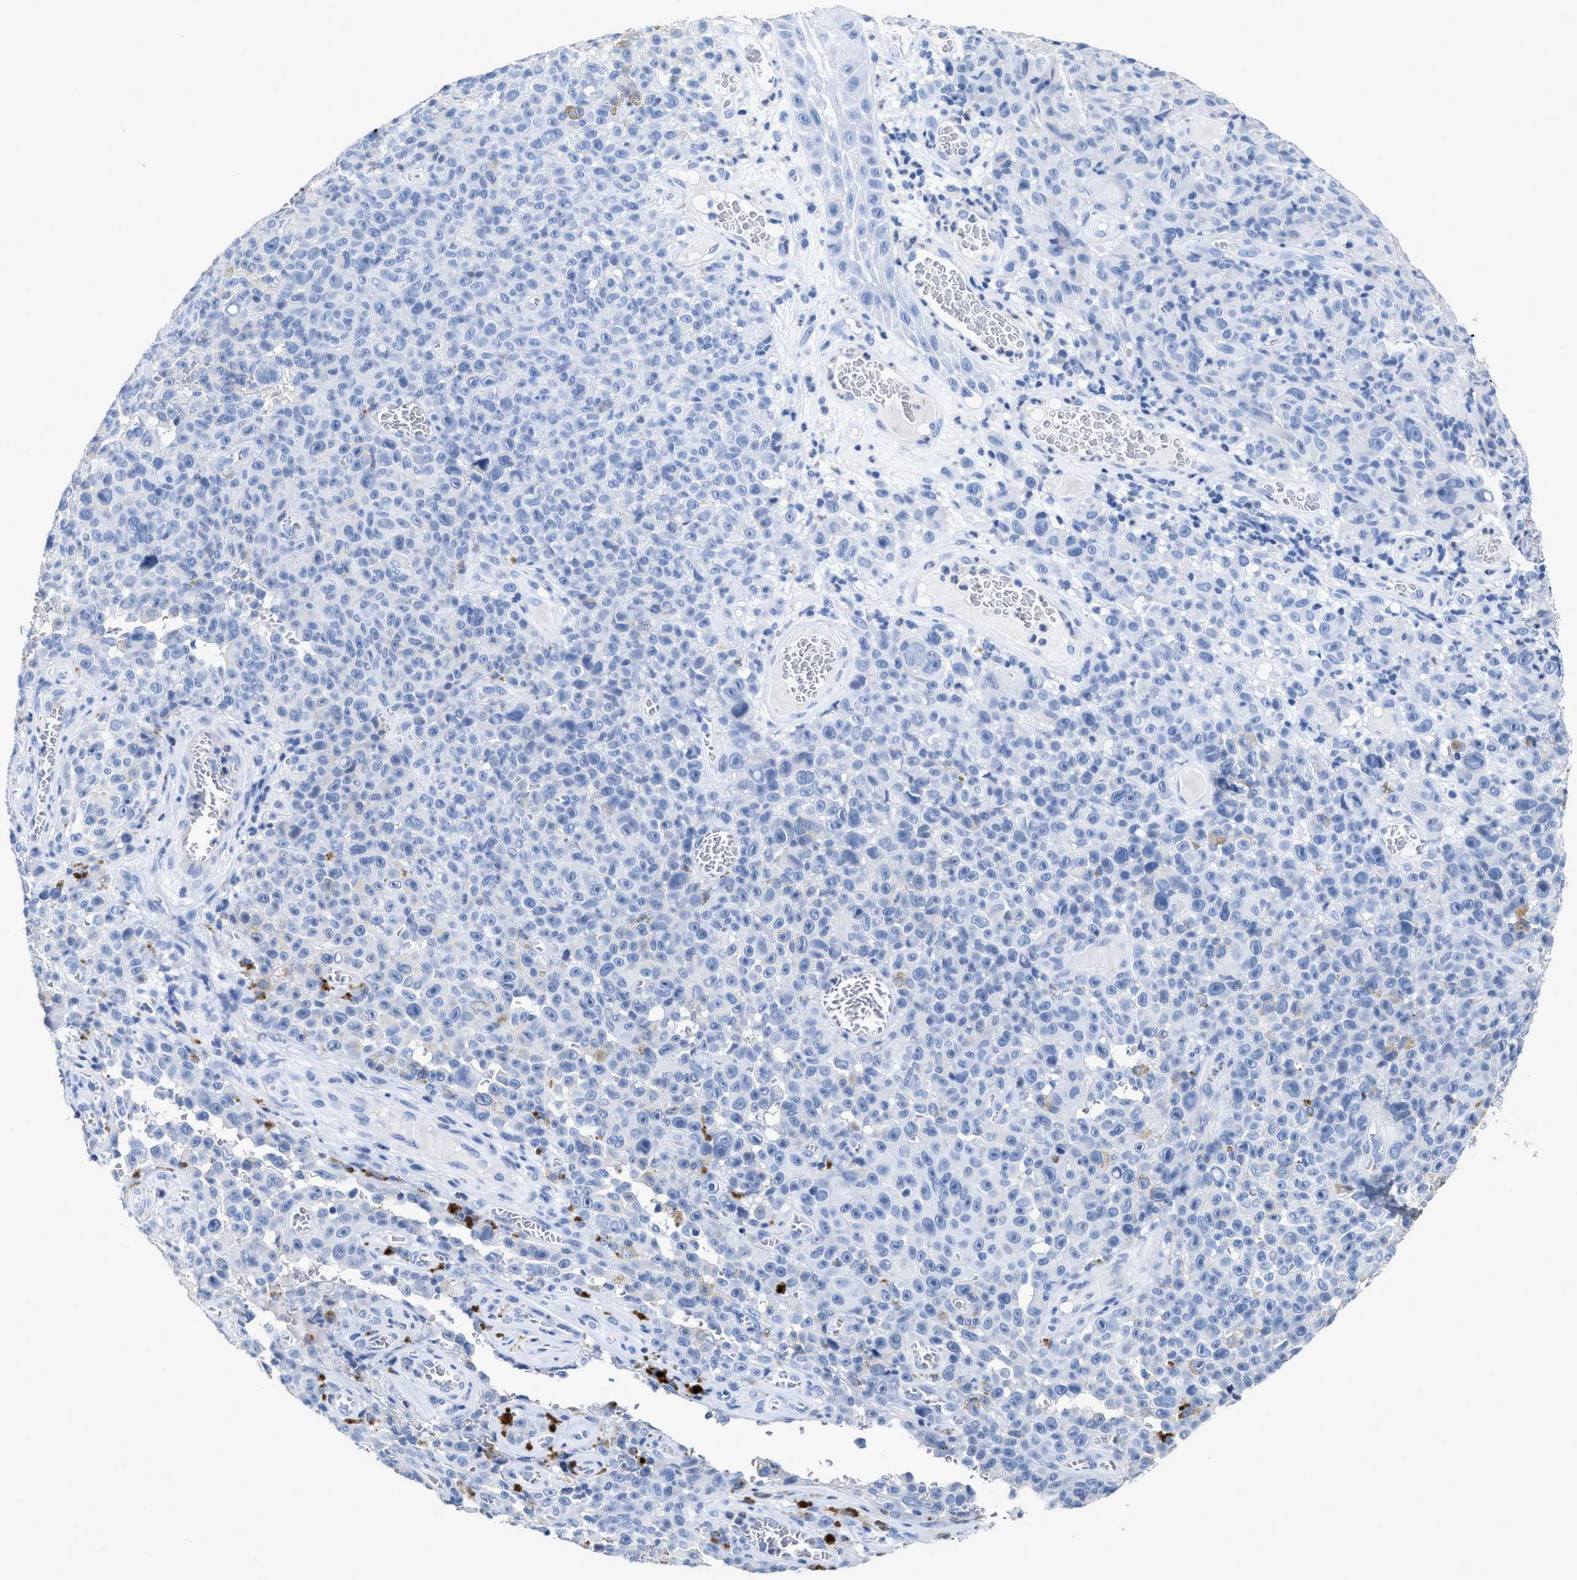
{"staining": {"intensity": "negative", "quantity": "none", "location": "none"}, "tissue": "melanoma", "cell_type": "Tumor cells", "image_type": "cancer", "snomed": [{"axis": "morphology", "description": "Malignant melanoma, NOS"}, {"axis": "topography", "description": "Skin"}], "caption": "Image shows no protein staining in tumor cells of melanoma tissue.", "gene": "CEACAM5", "patient": {"sex": "female", "age": 82}}